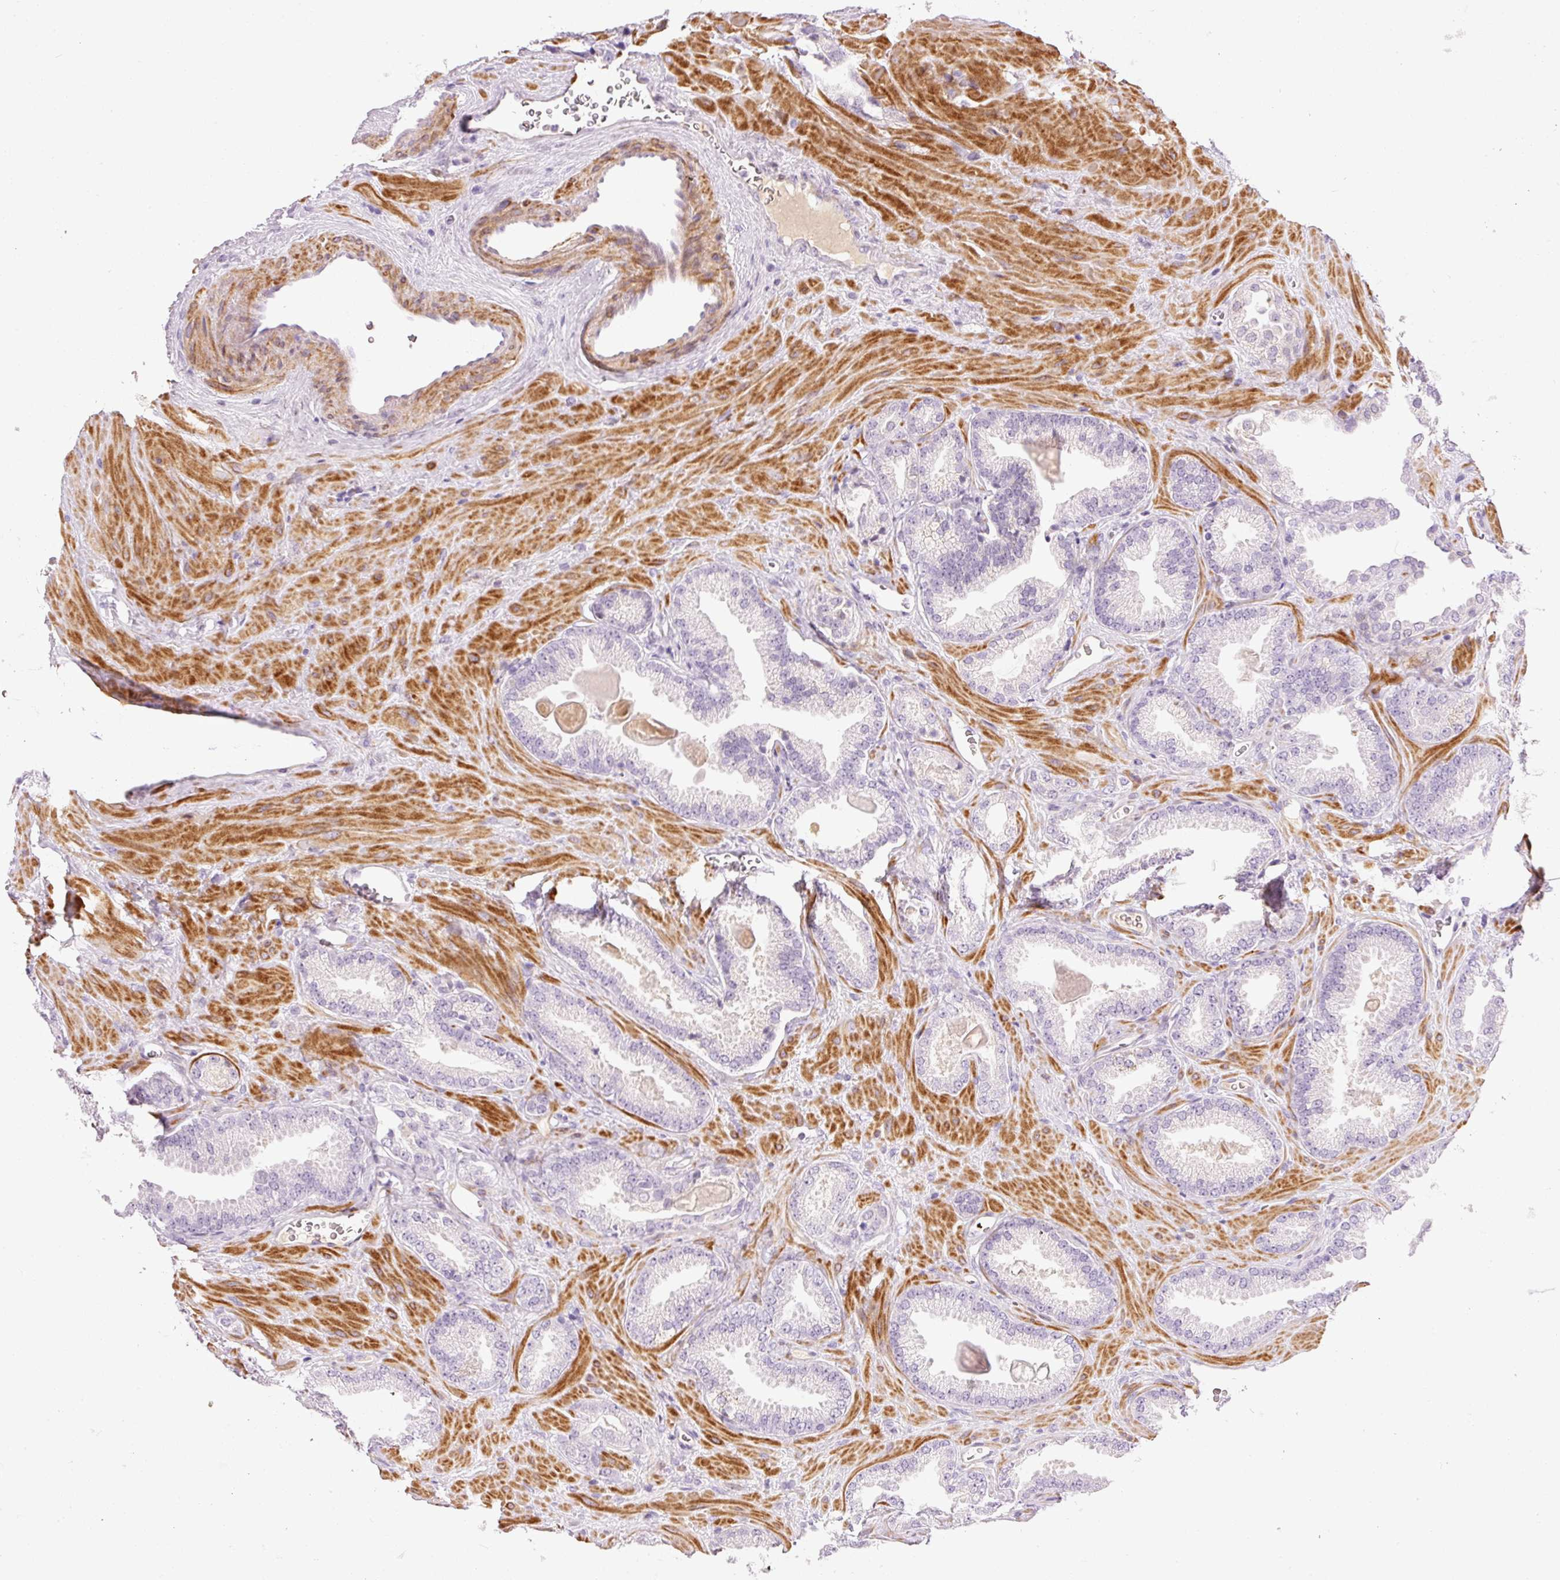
{"staining": {"intensity": "negative", "quantity": "none", "location": "none"}, "tissue": "prostate cancer", "cell_type": "Tumor cells", "image_type": "cancer", "snomed": [{"axis": "morphology", "description": "Adenocarcinoma, Low grade"}, {"axis": "topography", "description": "Prostate"}], "caption": "Tumor cells show no significant protein expression in prostate cancer (adenocarcinoma (low-grade)).", "gene": "HNF1A", "patient": {"sex": "male", "age": 62}}